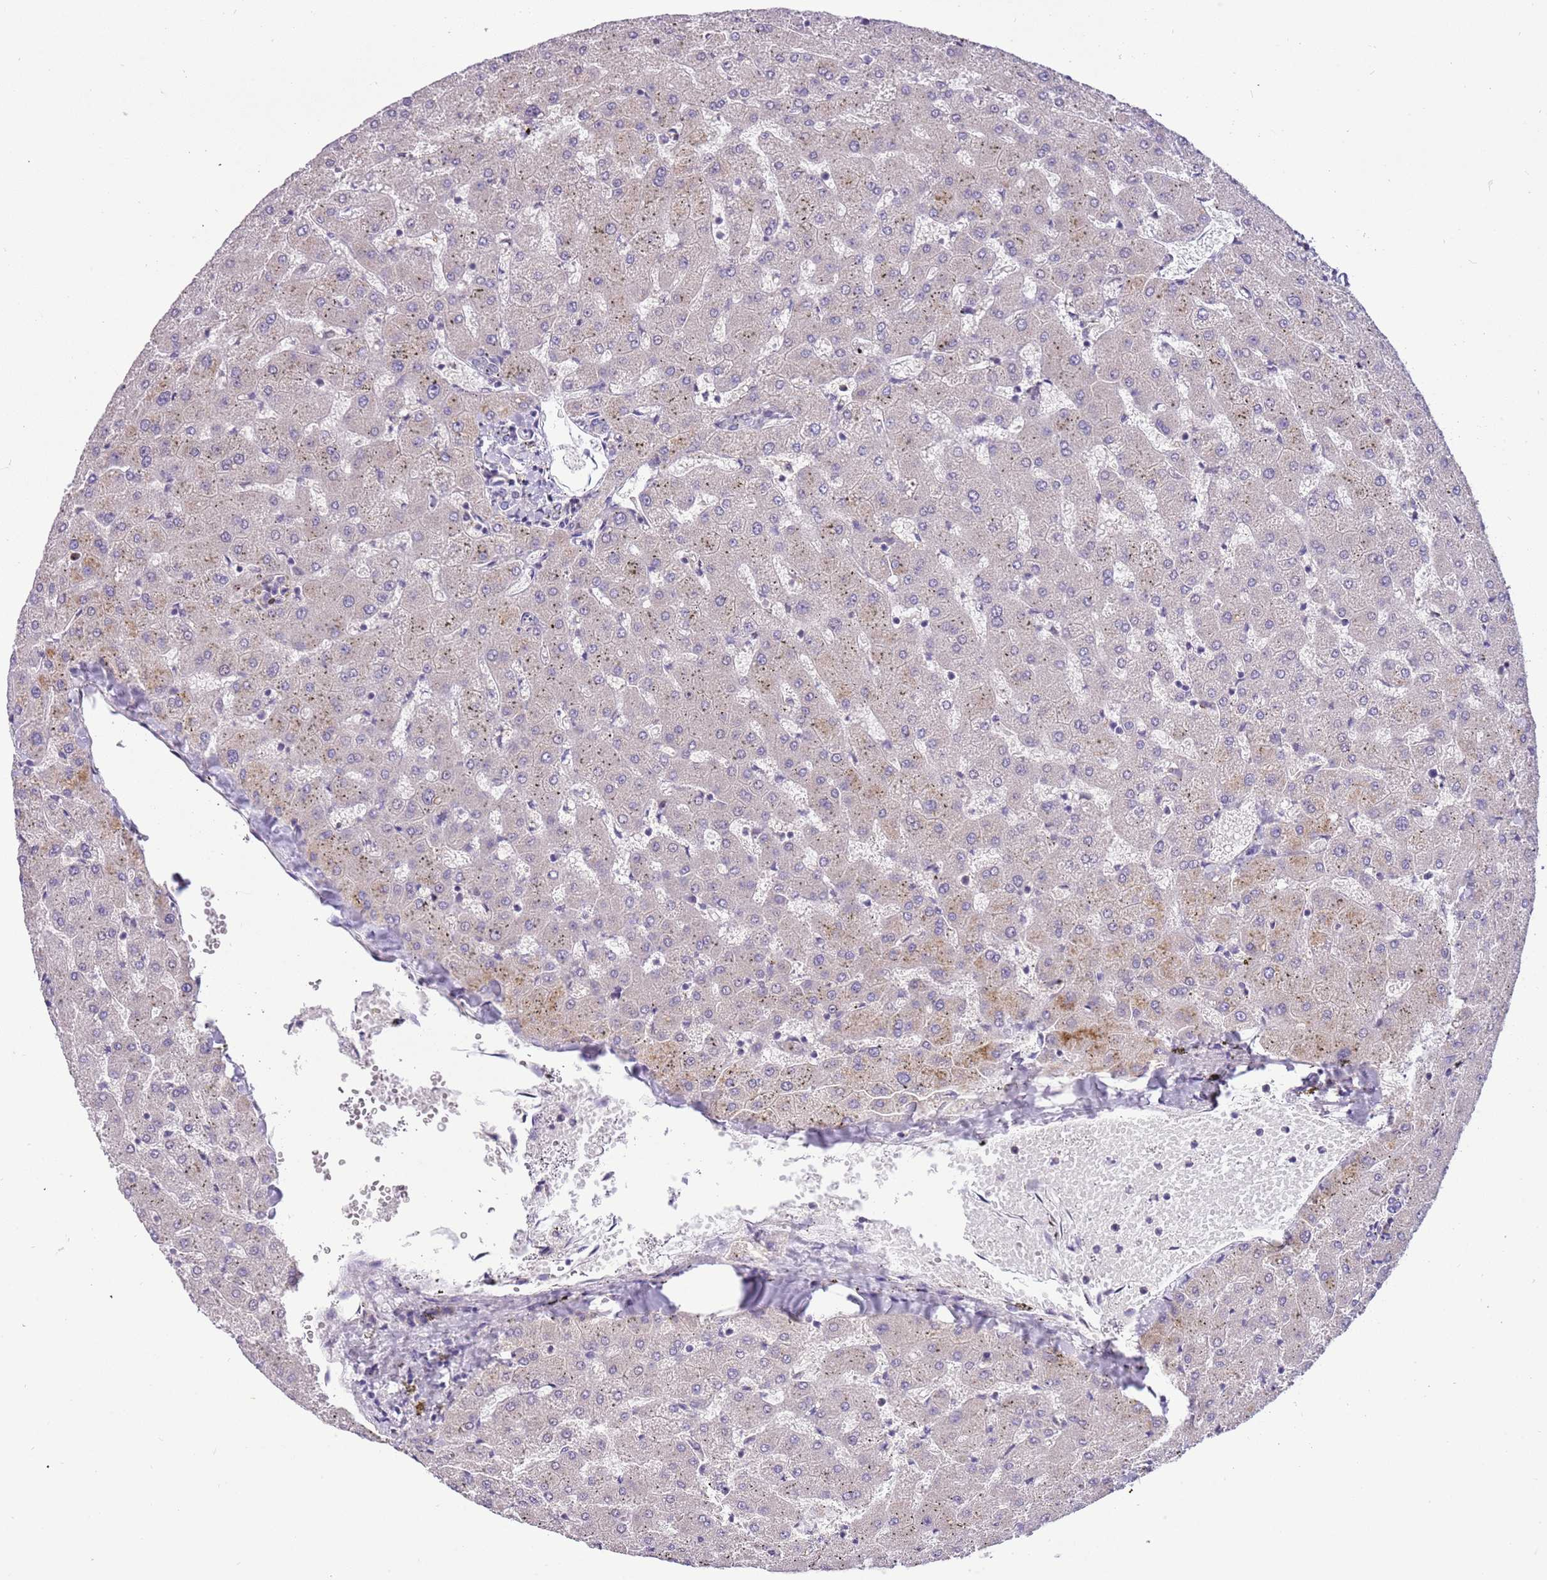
{"staining": {"intensity": "negative", "quantity": "none", "location": "none"}, "tissue": "liver", "cell_type": "Cholangiocytes", "image_type": "normal", "snomed": [{"axis": "morphology", "description": "Normal tissue, NOS"}, {"axis": "topography", "description": "Liver"}], "caption": "Human liver stained for a protein using immunohistochemistry demonstrates no positivity in cholangiocytes.", "gene": "MAGEF1", "patient": {"sex": "female", "age": 63}}